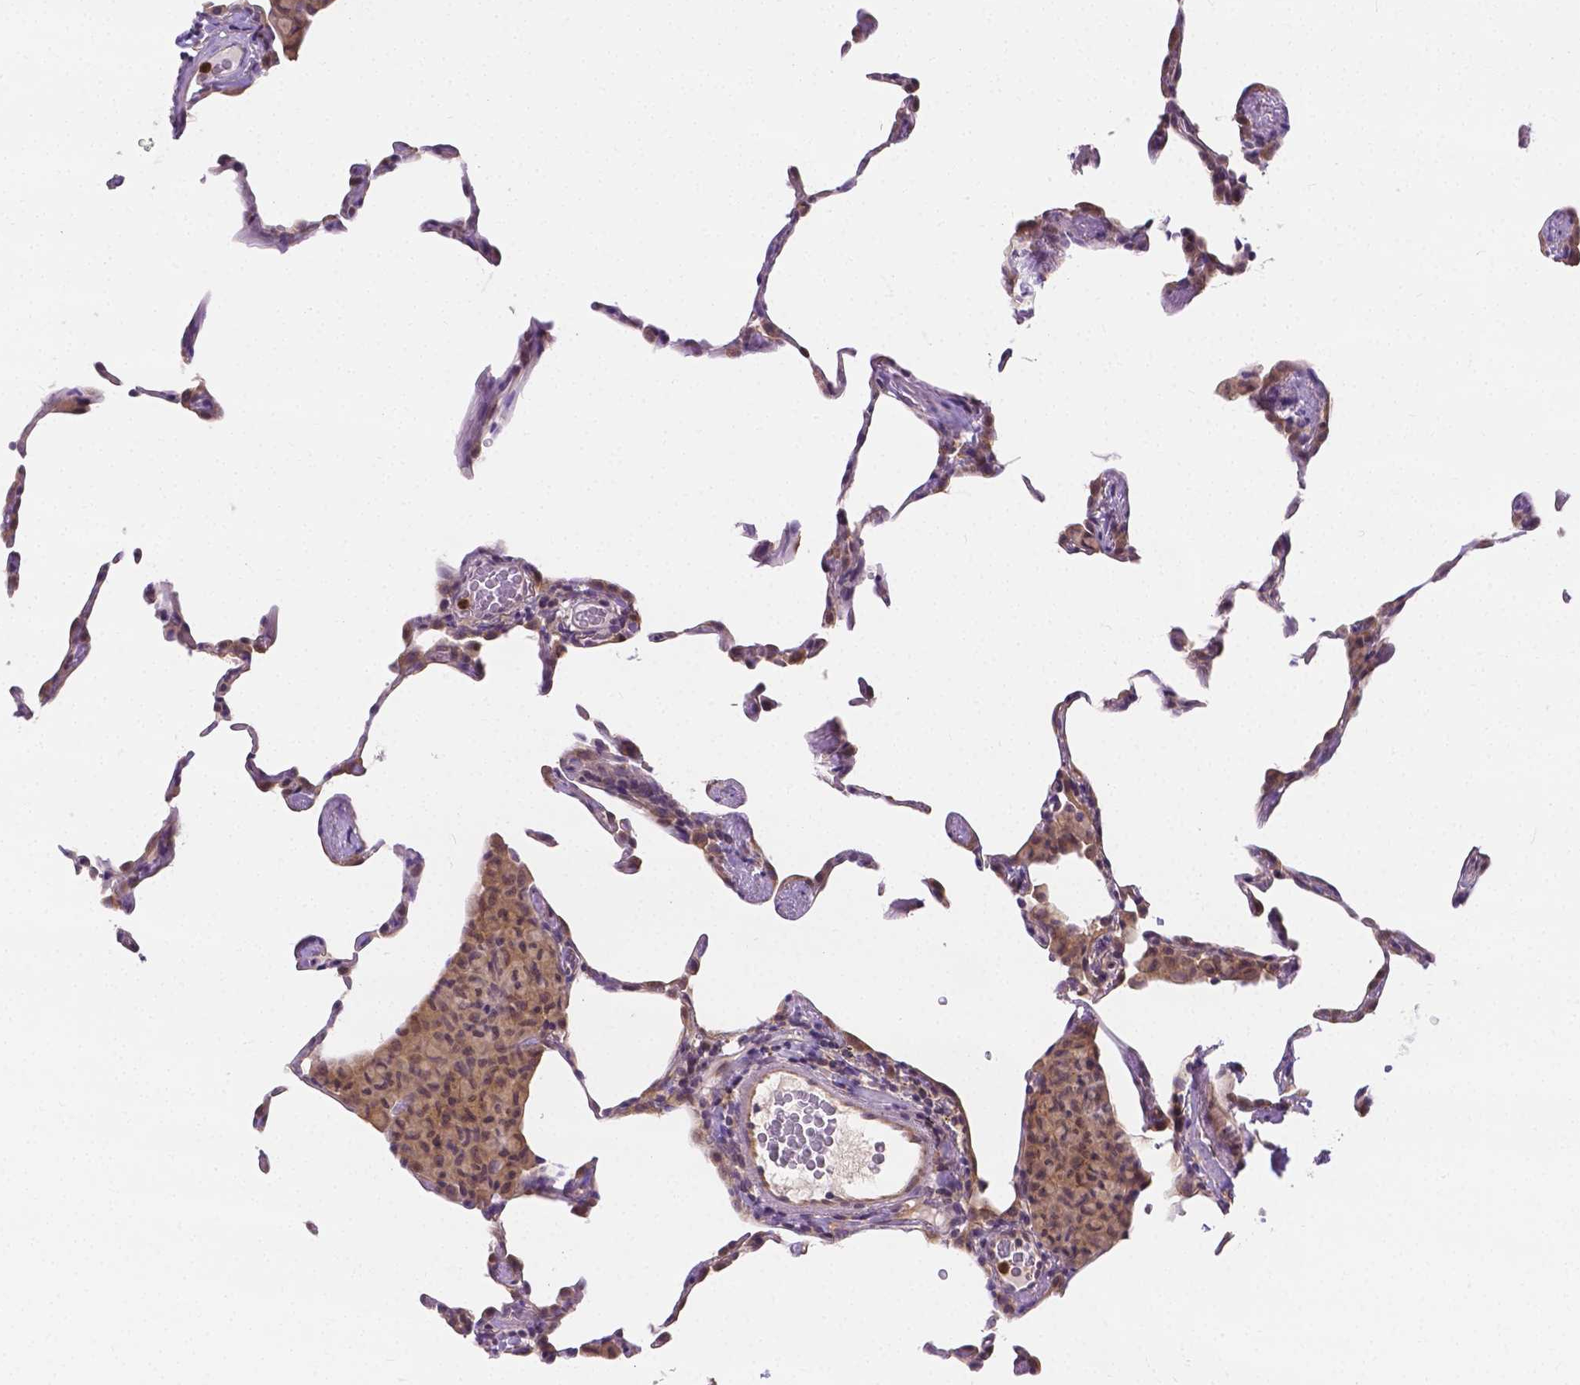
{"staining": {"intensity": "weak", "quantity": "25%-75%", "location": "cytoplasmic/membranous"}, "tissue": "lung", "cell_type": "Alveolar cells", "image_type": "normal", "snomed": [{"axis": "morphology", "description": "Normal tissue, NOS"}, {"axis": "topography", "description": "Lung"}], "caption": "A high-resolution histopathology image shows immunohistochemistry (IHC) staining of normal lung, which exhibits weak cytoplasmic/membranous expression in approximately 25%-75% of alveolar cells.", "gene": "ZNRD2", "patient": {"sex": "female", "age": 57}}